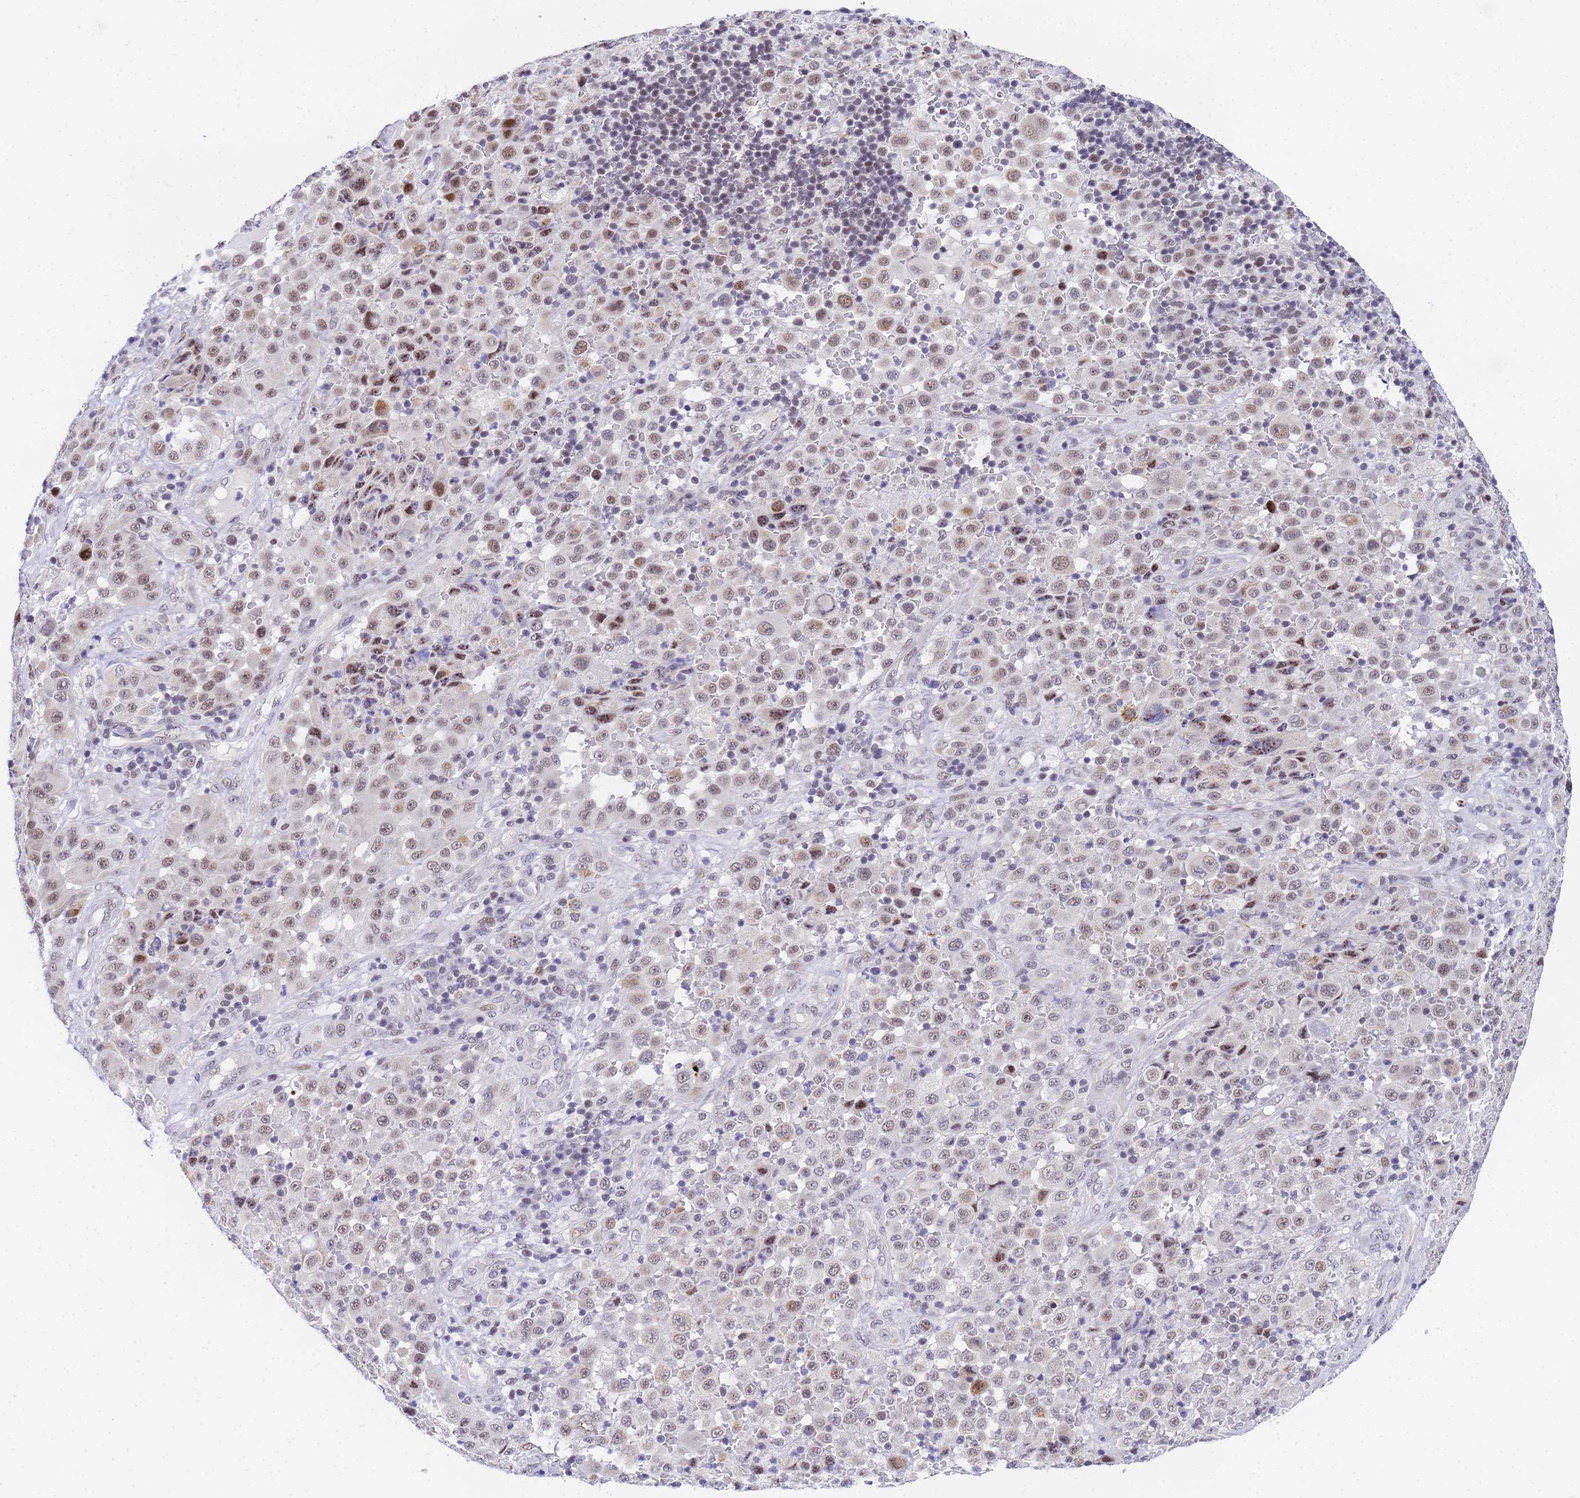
{"staining": {"intensity": "moderate", "quantity": "25%-75%", "location": "cytoplasmic/membranous,nuclear"}, "tissue": "melanoma", "cell_type": "Tumor cells", "image_type": "cancer", "snomed": [{"axis": "morphology", "description": "Malignant melanoma, Metastatic site"}, {"axis": "topography", "description": "Lymph node"}], "caption": "About 25%-75% of tumor cells in human melanoma demonstrate moderate cytoplasmic/membranous and nuclear protein staining as visualized by brown immunohistochemical staining.", "gene": "CKMT1A", "patient": {"sex": "male", "age": 62}}